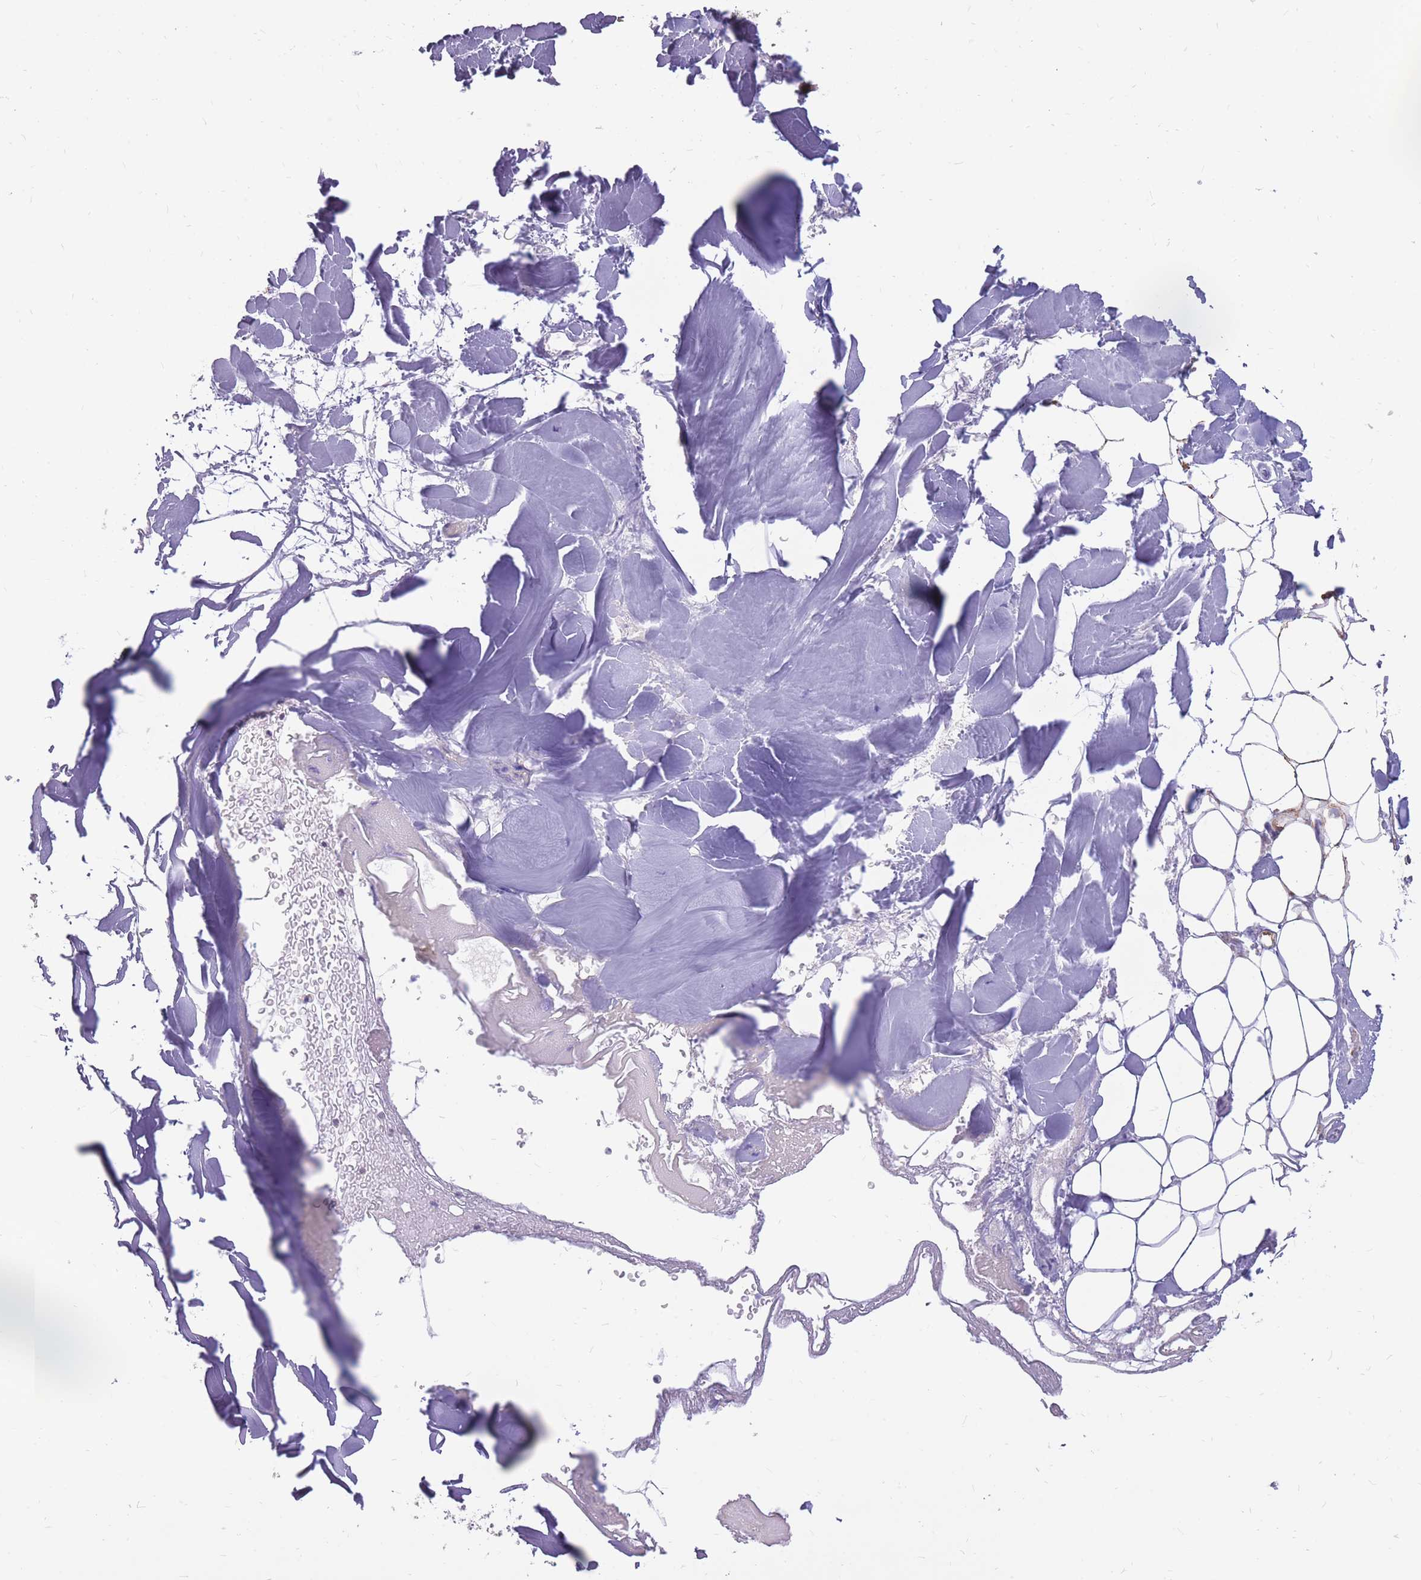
{"staining": {"intensity": "moderate", "quantity": "<25%", "location": "cytoplasmic/membranous"}, "tissue": "adipose tissue", "cell_type": "Adipocytes", "image_type": "normal", "snomed": [{"axis": "morphology", "description": "Normal tissue, NOS"}, {"axis": "topography", "description": "Peripheral nerve tissue"}], "caption": "Adipose tissue stained with DAB immunohistochemistry displays low levels of moderate cytoplasmic/membranous staining in about <25% of adipocytes. The staining was performed using DAB, with brown indicating positive protein expression. Nuclei are stained blue with hematoxylin.", "gene": "RNF170", "patient": {"sex": "male", "age": 74}}